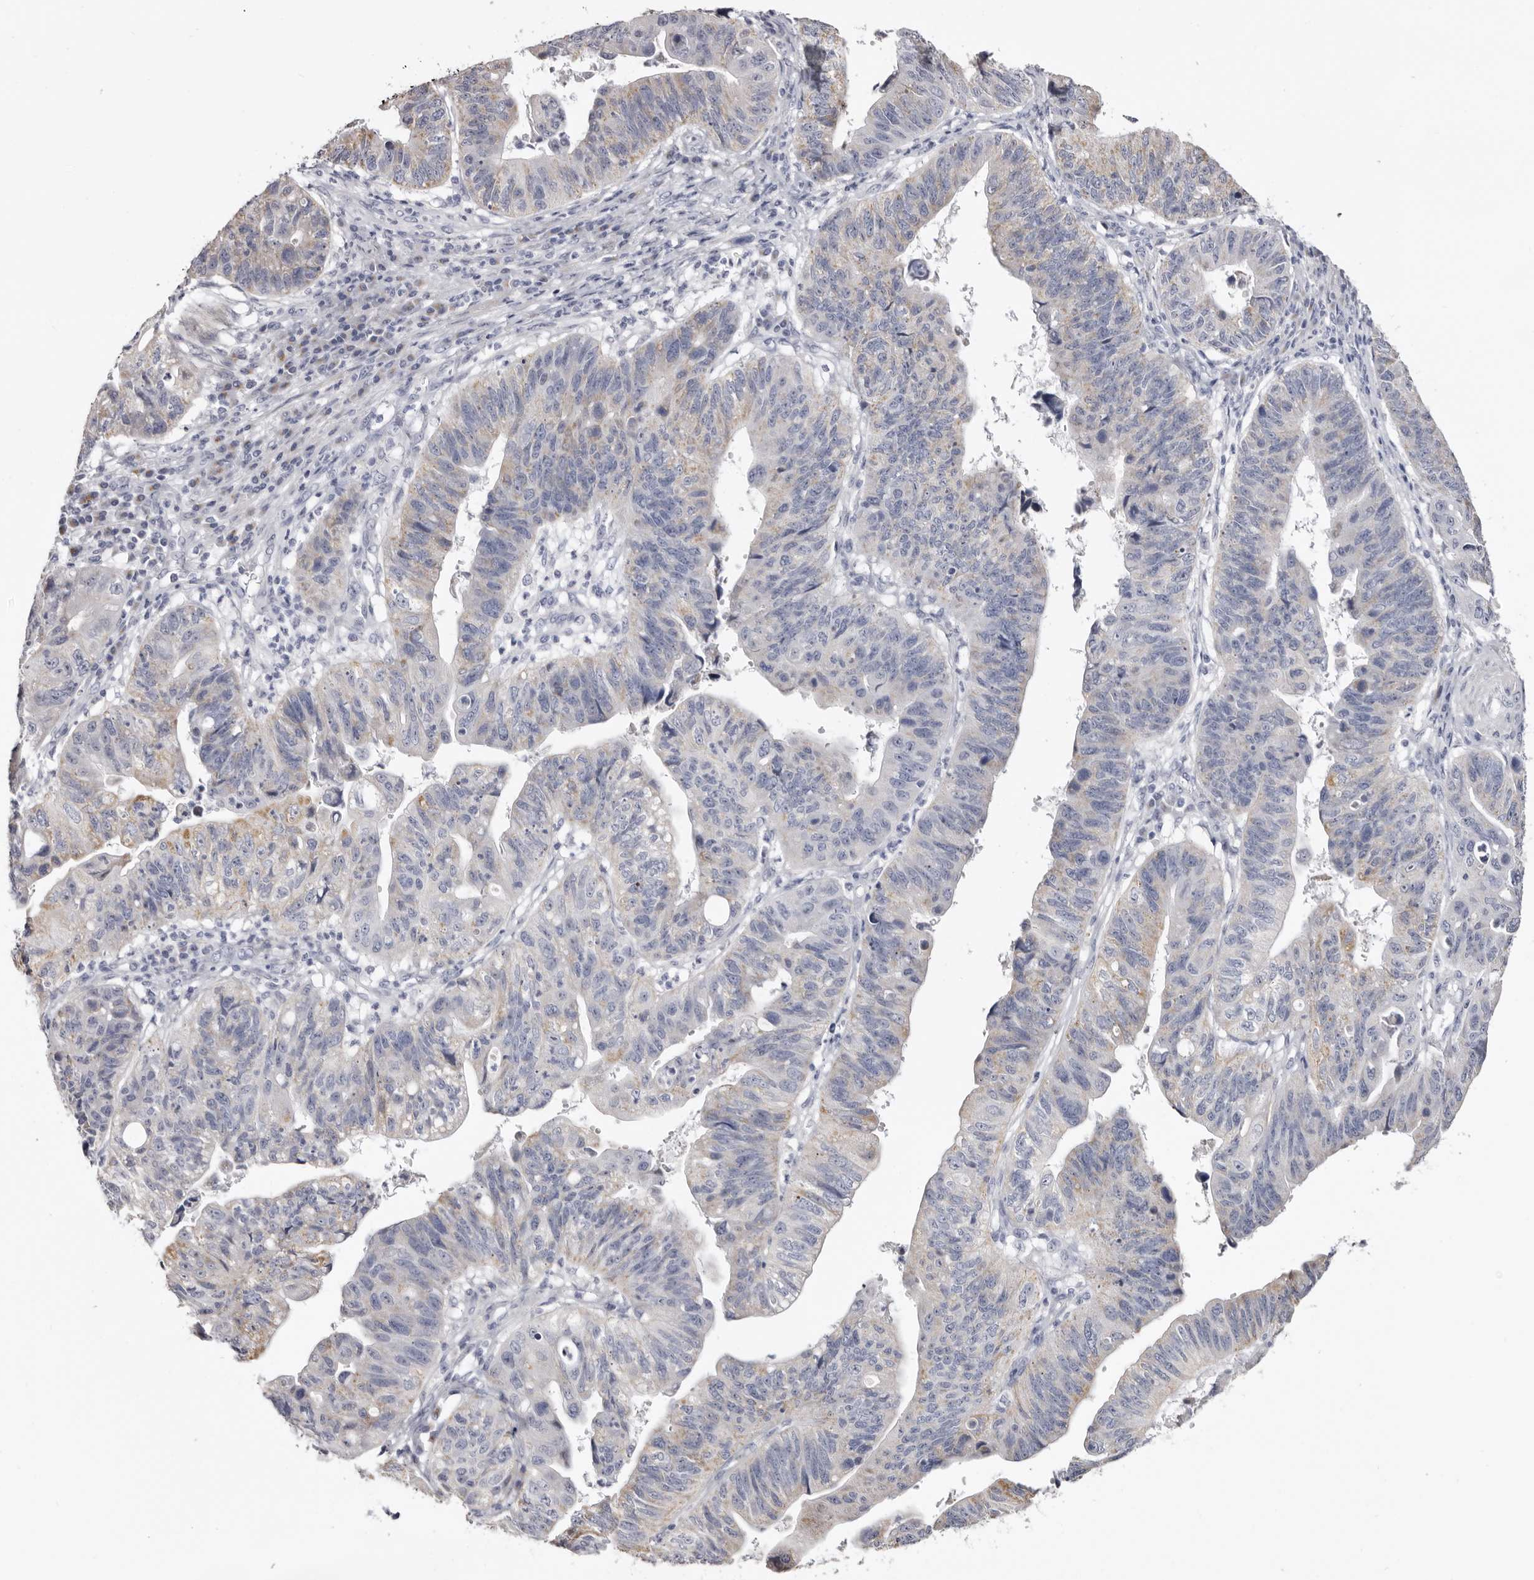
{"staining": {"intensity": "weak", "quantity": "25%-75%", "location": "cytoplasmic/membranous"}, "tissue": "stomach cancer", "cell_type": "Tumor cells", "image_type": "cancer", "snomed": [{"axis": "morphology", "description": "Adenocarcinoma, NOS"}, {"axis": "topography", "description": "Stomach"}], "caption": "Approximately 25%-75% of tumor cells in human adenocarcinoma (stomach) show weak cytoplasmic/membranous protein staining as visualized by brown immunohistochemical staining.", "gene": "CASQ1", "patient": {"sex": "male", "age": 59}}